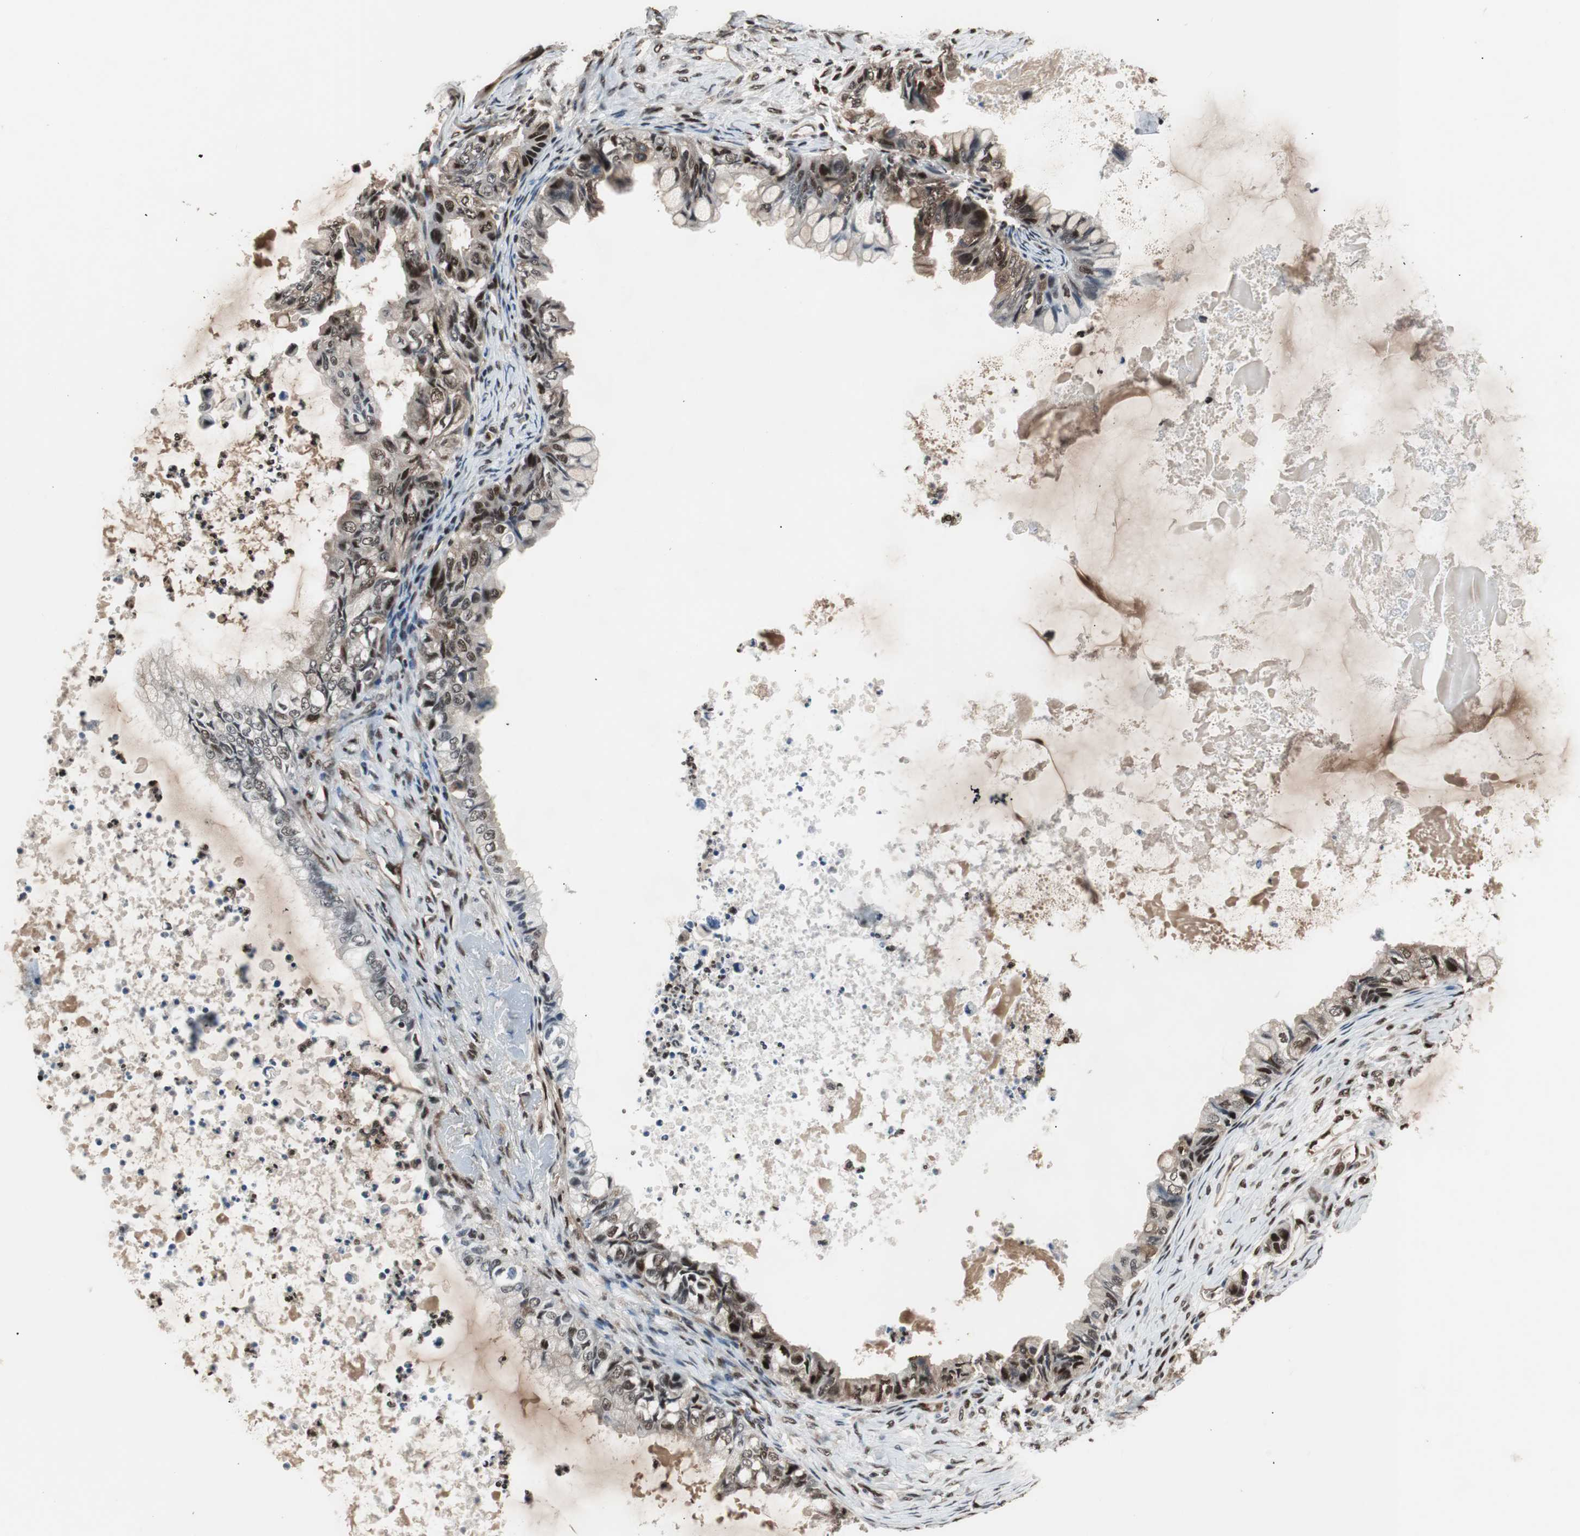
{"staining": {"intensity": "moderate", "quantity": ">75%", "location": "cytoplasmic/membranous,nuclear"}, "tissue": "ovarian cancer", "cell_type": "Tumor cells", "image_type": "cancer", "snomed": [{"axis": "morphology", "description": "Cystadenocarcinoma, mucinous, NOS"}, {"axis": "topography", "description": "Ovary"}], "caption": "IHC (DAB (3,3'-diaminobenzidine)) staining of ovarian cancer shows moderate cytoplasmic/membranous and nuclear protein positivity in about >75% of tumor cells.", "gene": "ACLY", "patient": {"sex": "female", "age": 80}}